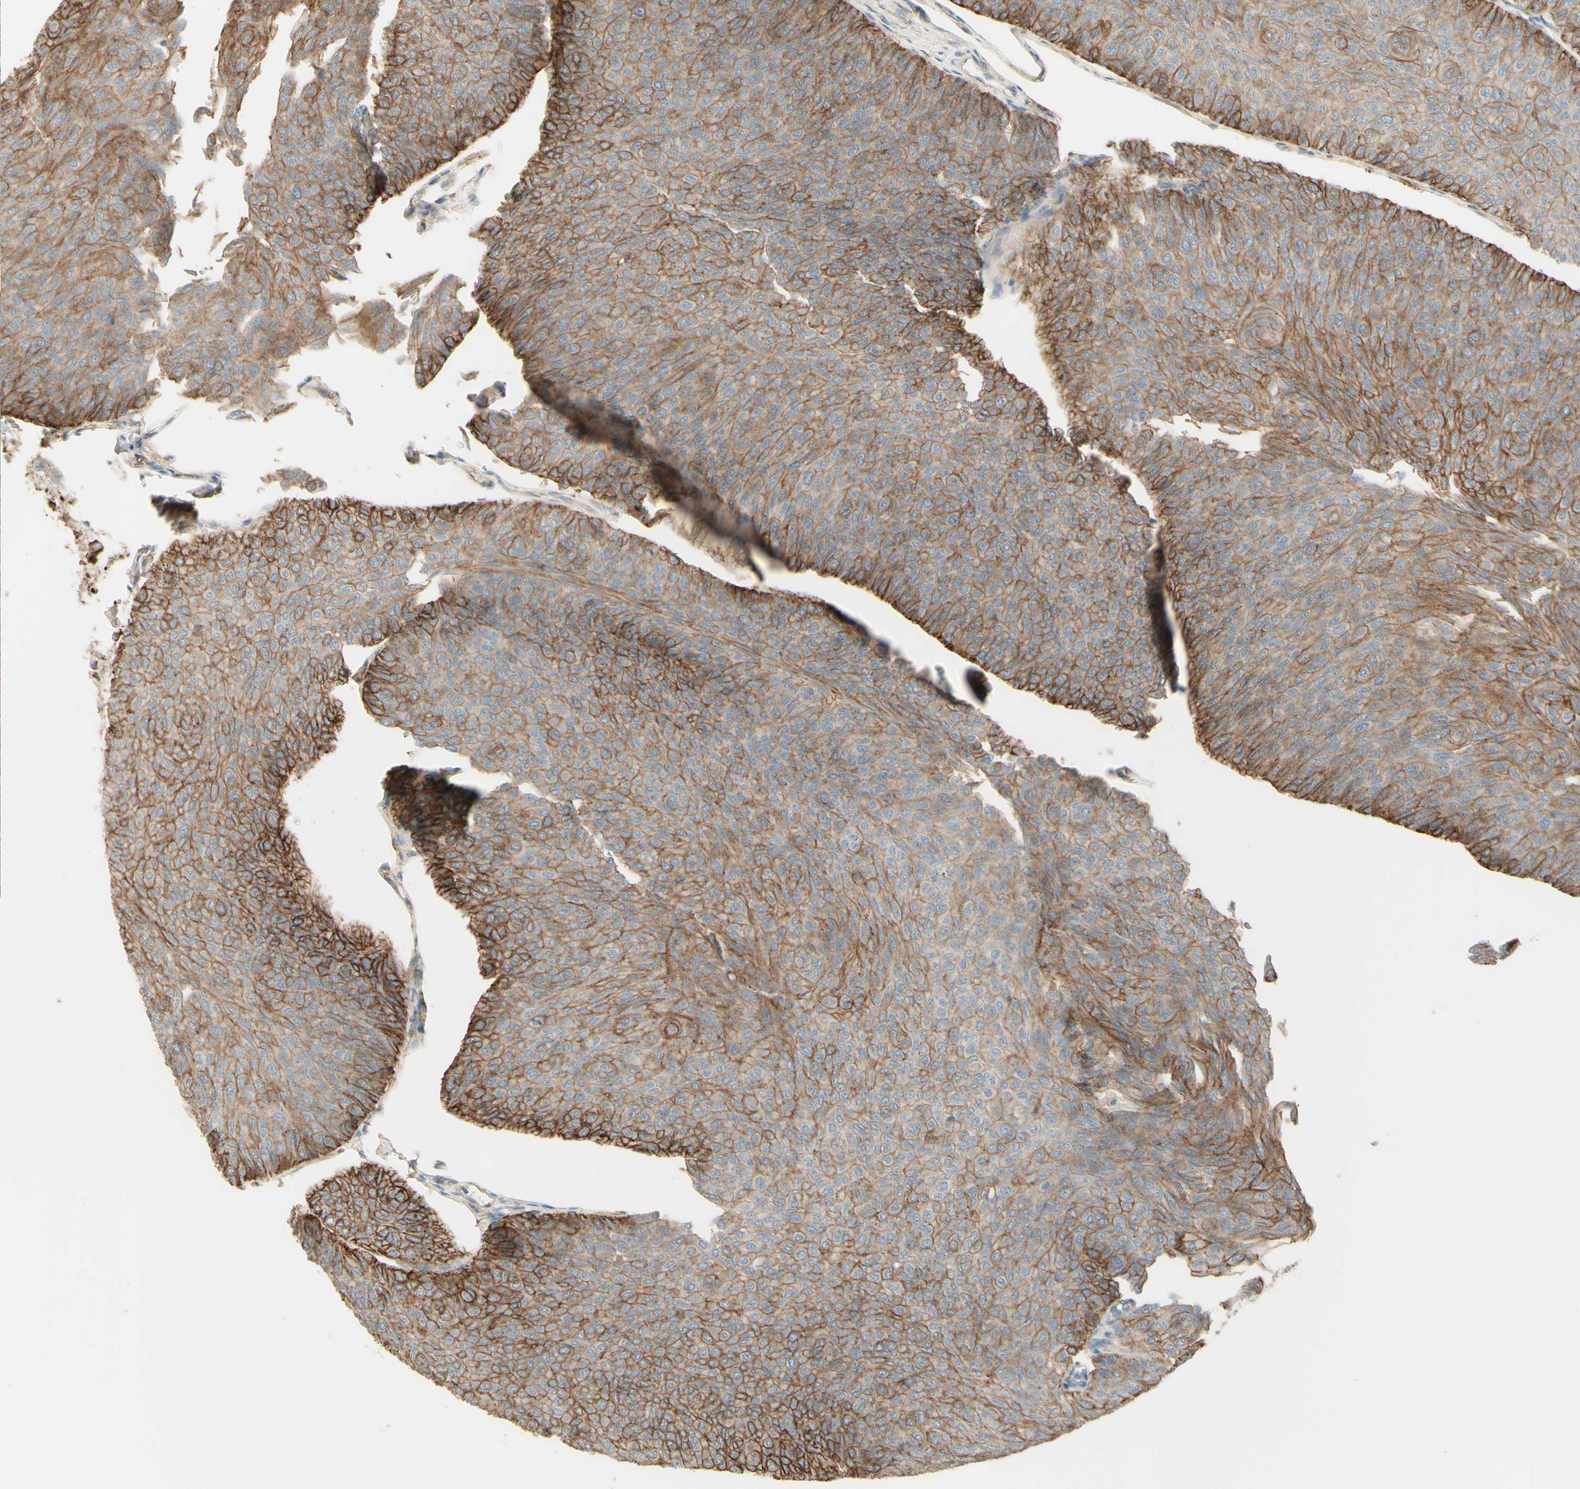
{"staining": {"intensity": "moderate", "quantity": ">75%", "location": "cytoplasmic/membranous"}, "tissue": "urothelial cancer", "cell_type": "Tumor cells", "image_type": "cancer", "snomed": [{"axis": "morphology", "description": "Urothelial carcinoma, Low grade"}, {"axis": "topography", "description": "Urinary bladder"}], "caption": "Protein expression analysis of urothelial cancer demonstrates moderate cytoplasmic/membranous expression in approximately >75% of tumor cells. The protein is shown in brown color, while the nuclei are stained blue.", "gene": "RNF149", "patient": {"sex": "male", "age": 78}}